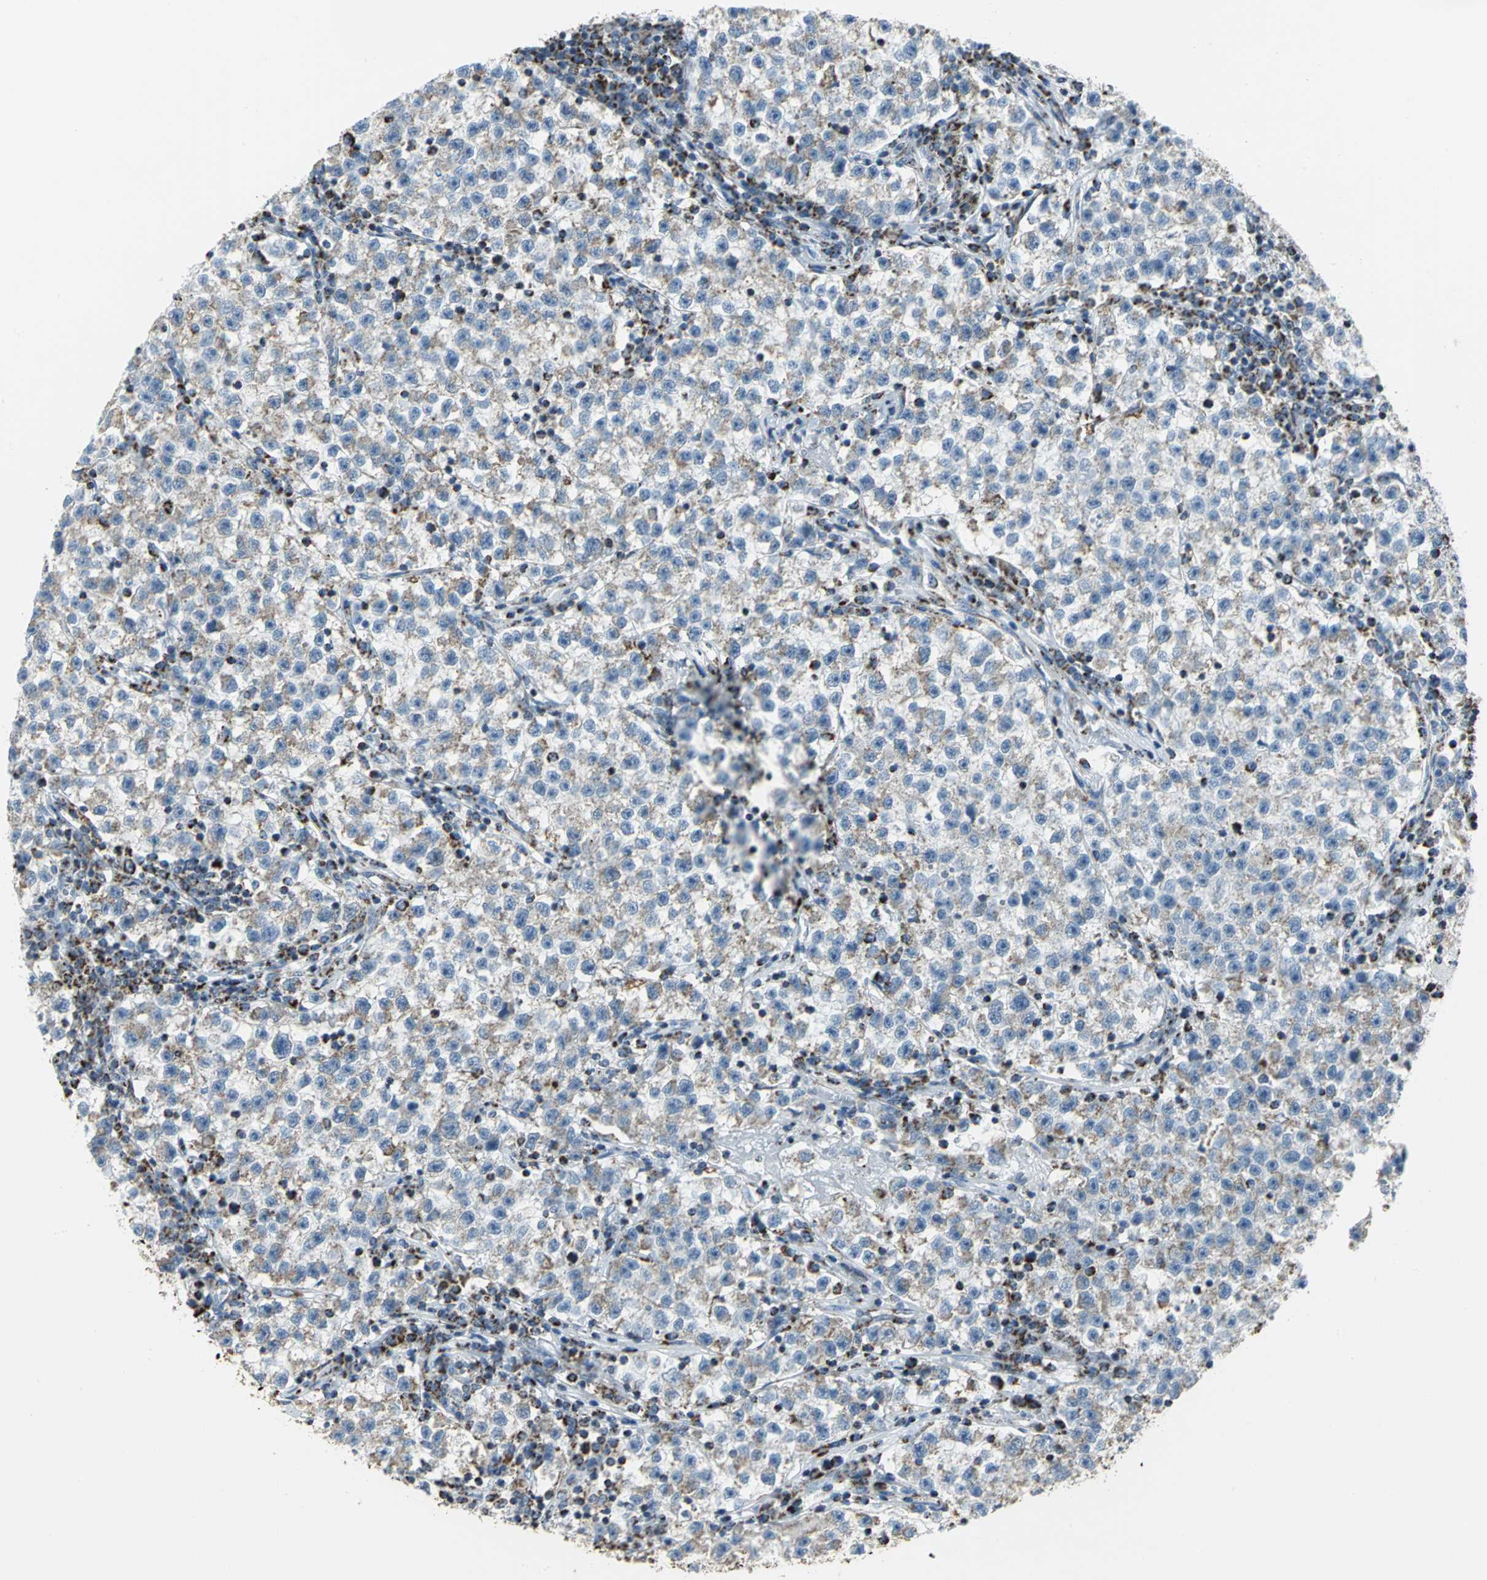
{"staining": {"intensity": "weak", "quantity": "25%-75%", "location": "cytoplasmic/membranous"}, "tissue": "testis cancer", "cell_type": "Tumor cells", "image_type": "cancer", "snomed": [{"axis": "morphology", "description": "Seminoma, NOS"}, {"axis": "topography", "description": "Testis"}], "caption": "Protein expression analysis of human testis cancer reveals weak cytoplasmic/membranous expression in about 25%-75% of tumor cells.", "gene": "NTRK1", "patient": {"sex": "male", "age": 22}}